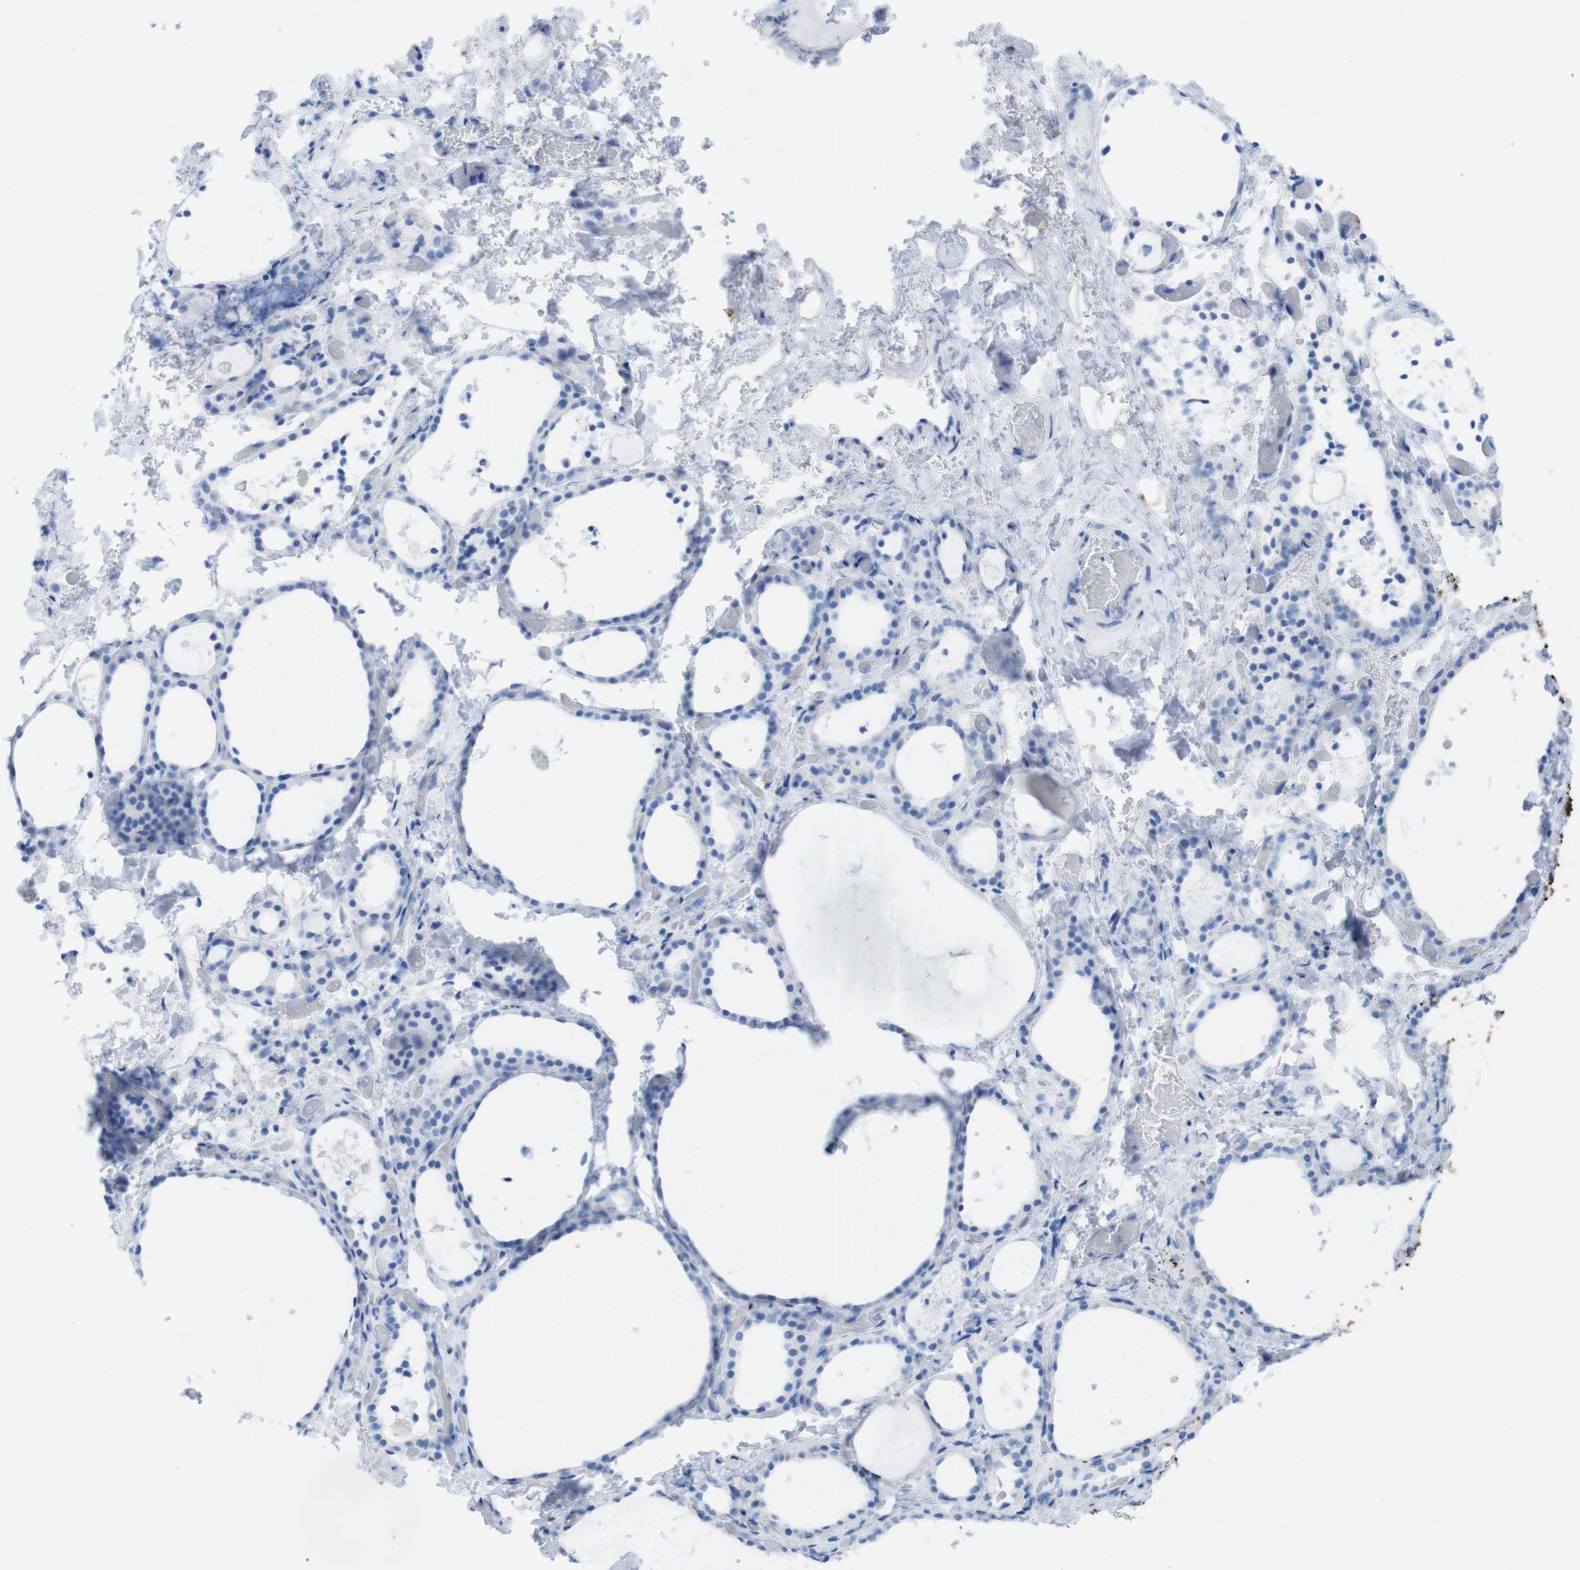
{"staining": {"intensity": "negative", "quantity": "none", "location": "none"}, "tissue": "thyroid gland", "cell_type": "Glandular cells", "image_type": "normal", "snomed": [{"axis": "morphology", "description": "Normal tissue, NOS"}, {"axis": "topography", "description": "Thyroid gland"}], "caption": "Immunohistochemistry (IHC) image of benign human thyroid gland stained for a protein (brown), which demonstrates no expression in glandular cells.", "gene": "MYH7", "patient": {"sex": "female", "age": 44}}